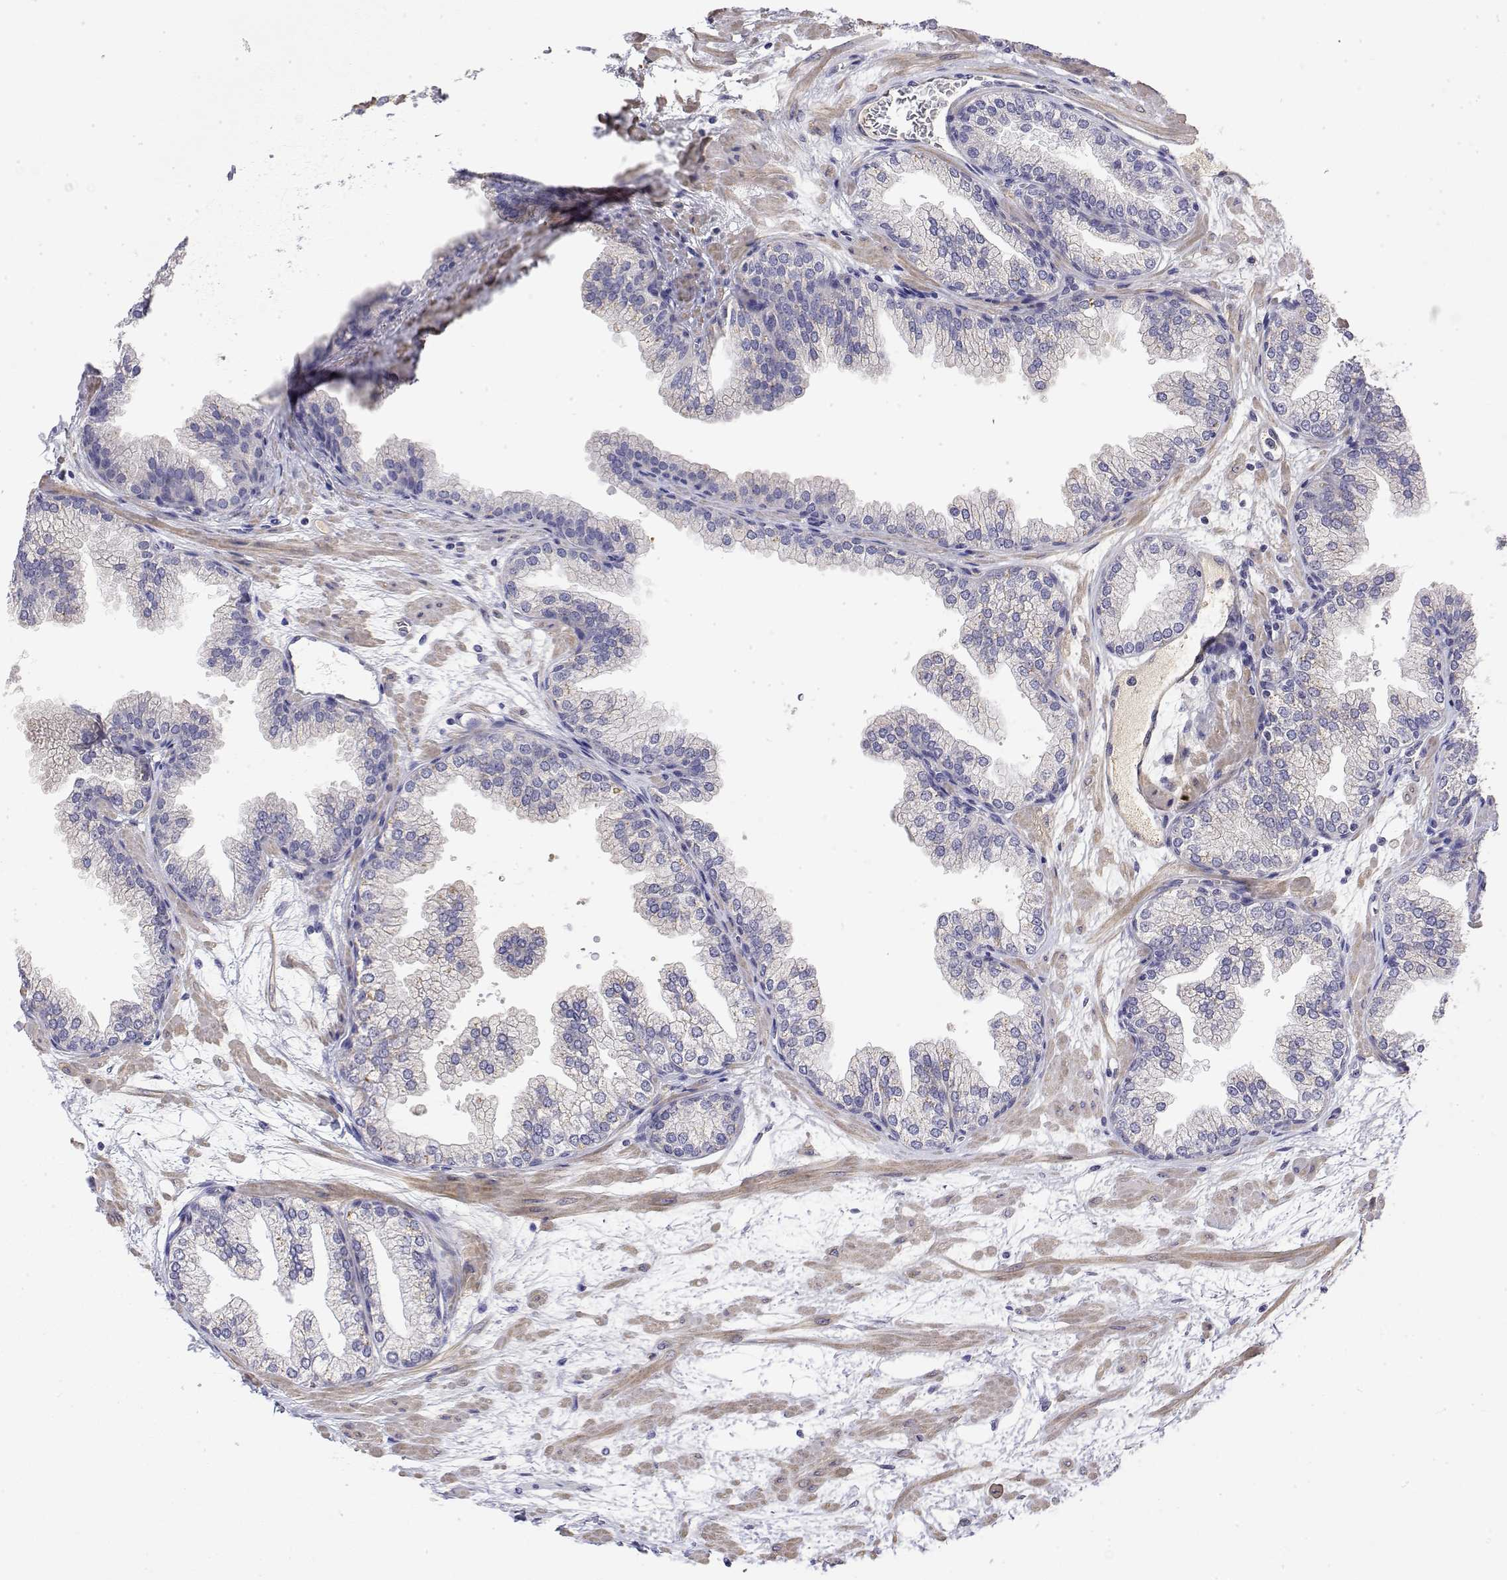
{"staining": {"intensity": "moderate", "quantity": "<25%", "location": "cytoplasmic/membranous"}, "tissue": "prostate", "cell_type": "Glandular cells", "image_type": "normal", "snomed": [{"axis": "morphology", "description": "Normal tissue, NOS"}, {"axis": "topography", "description": "Prostate"}], "caption": "Immunohistochemistry (IHC) (DAB (3,3'-diaminobenzidine)) staining of unremarkable prostate demonstrates moderate cytoplasmic/membranous protein expression in approximately <25% of glandular cells.", "gene": "GGACT", "patient": {"sex": "male", "age": 37}}